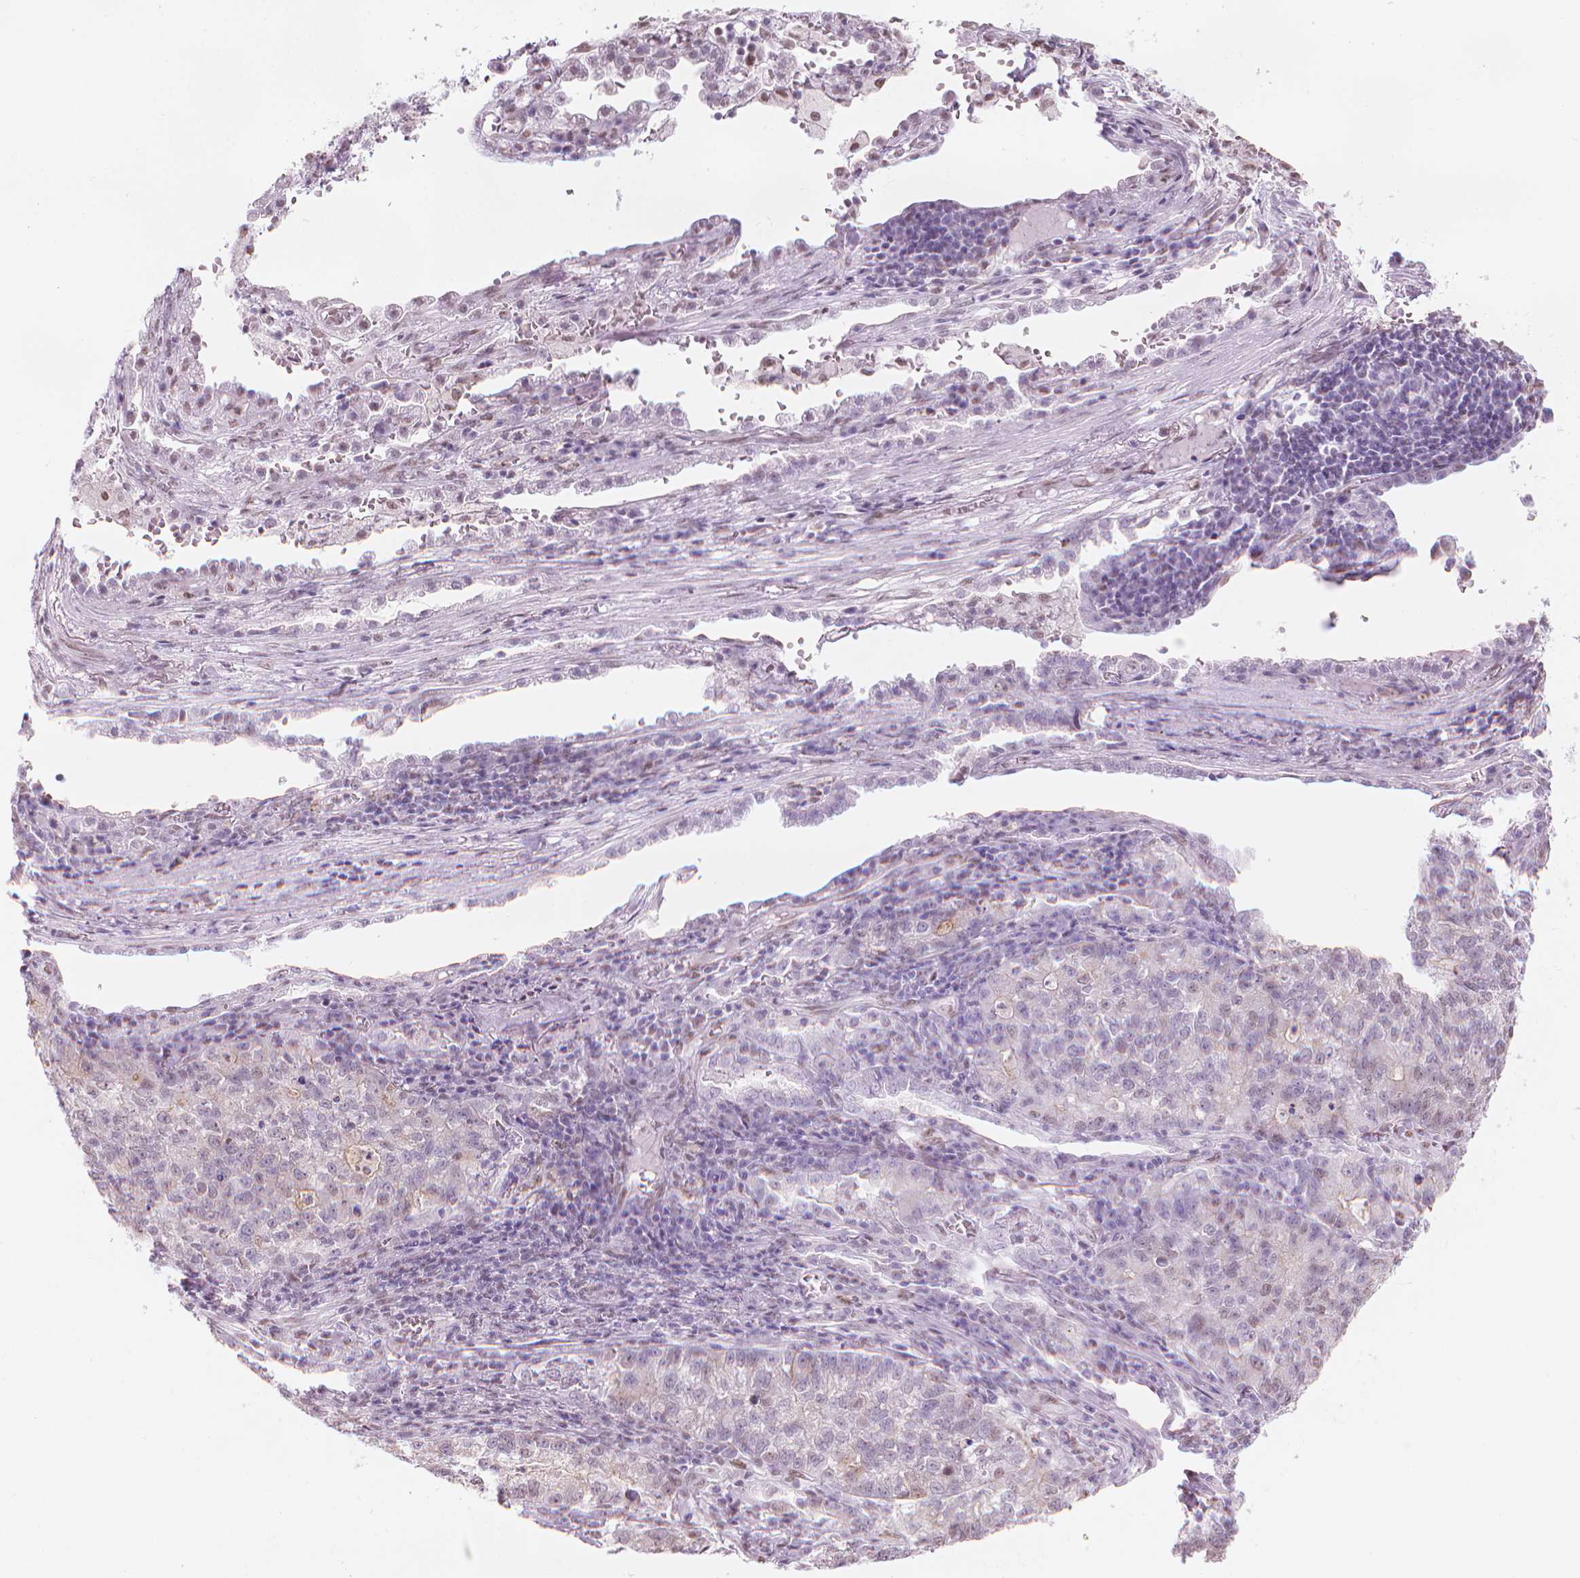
{"staining": {"intensity": "negative", "quantity": "none", "location": "none"}, "tissue": "lung cancer", "cell_type": "Tumor cells", "image_type": "cancer", "snomed": [{"axis": "morphology", "description": "Adenocarcinoma, NOS"}, {"axis": "topography", "description": "Lung"}], "caption": "The immunohistochemistry (IHC) image has no significant positivity in tumor cells of lung adenocarcinoma tissue.", "gene": "PIAS2", "patient": {"sex": "male", "age": 57}}